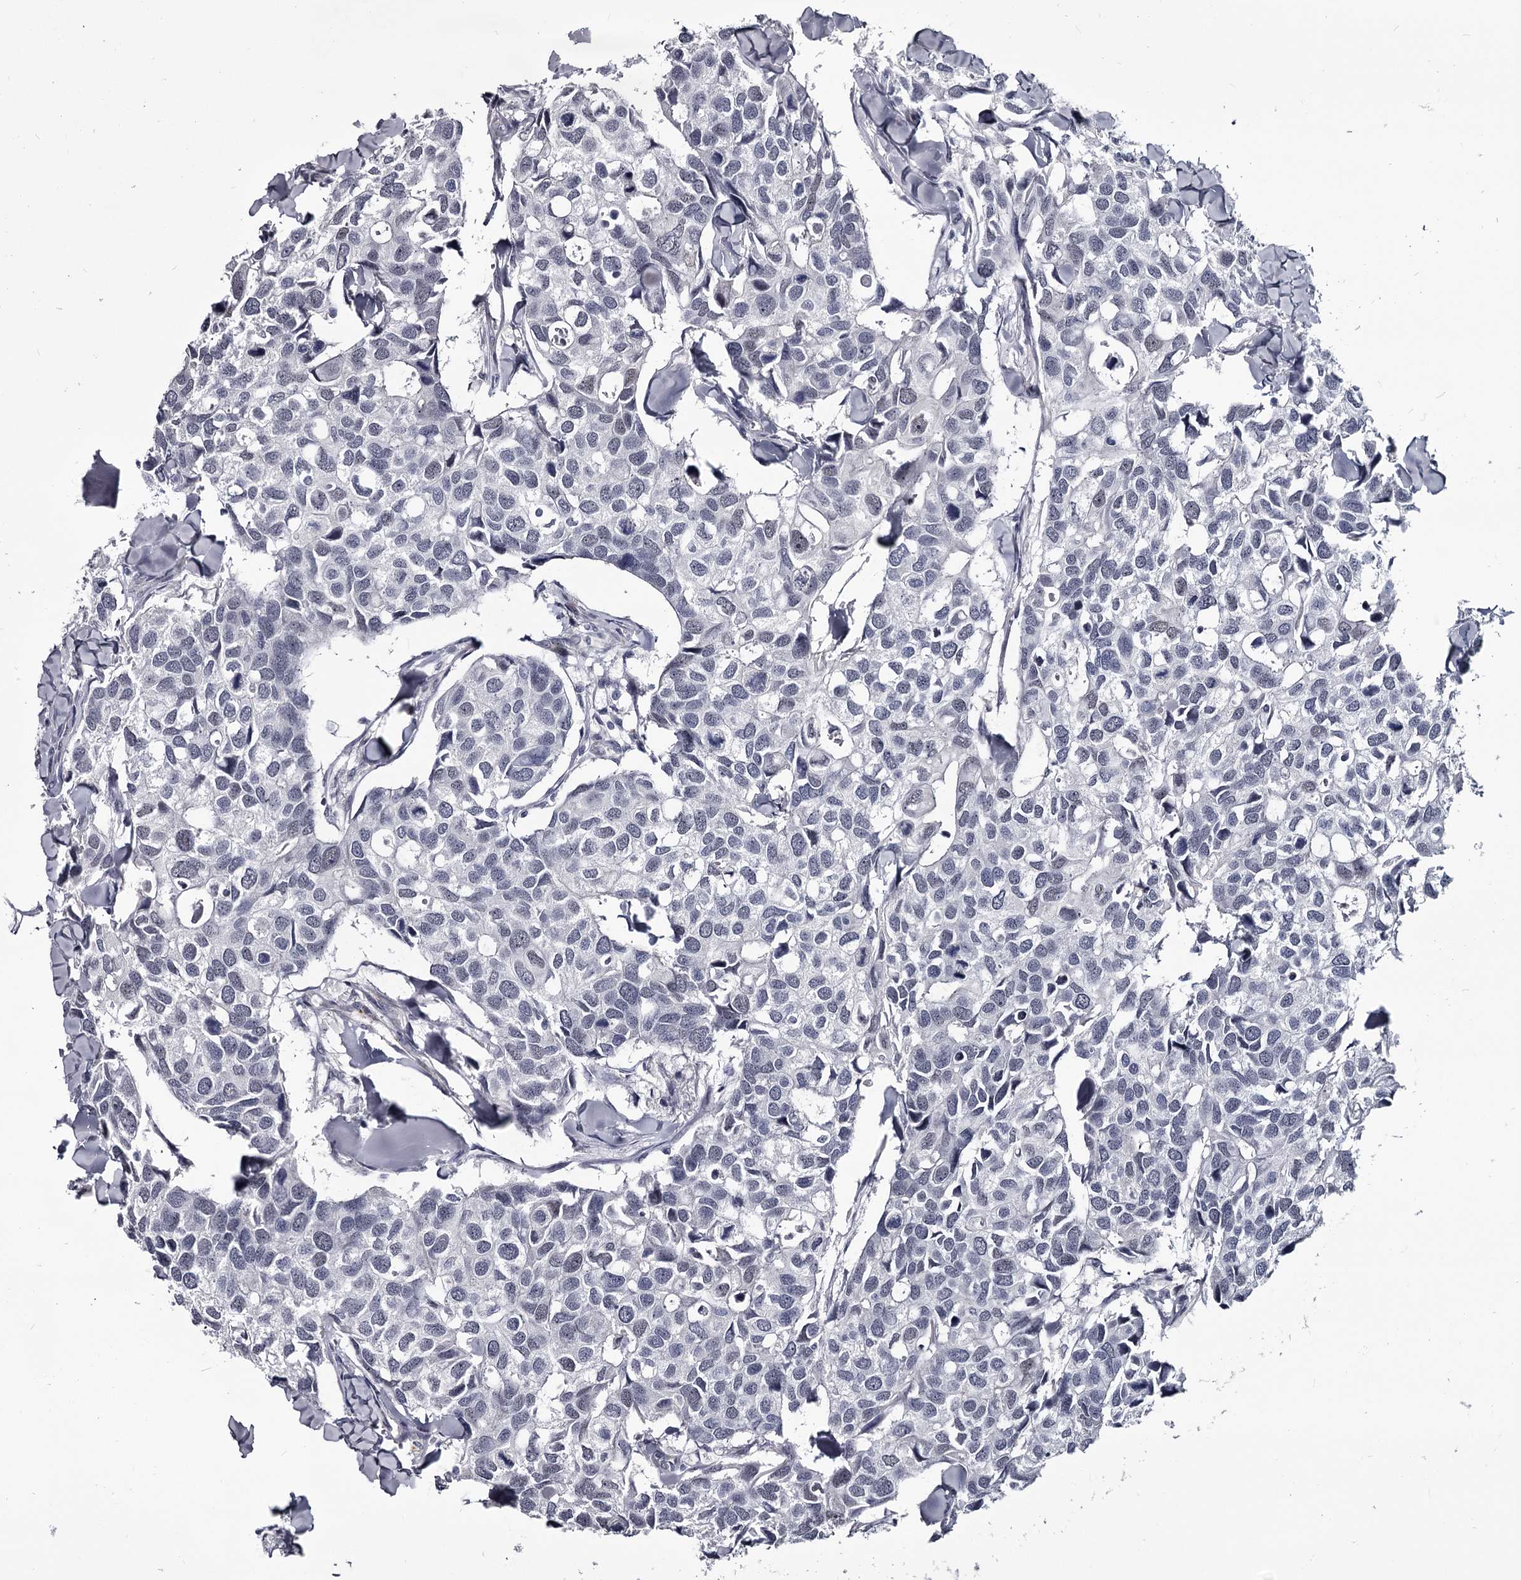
{"staining": {"intensity": "negative", "quantity": "none", "location": "none"}, "tissue": "breast cancer", "cell_type": "Tumor cells", "image_type": "cancer", "snomed": [{"axis": "morphology", "description": "Duct carcinoma"}, {"axis": "topography", "description": "Breast"}], "caption": "A high-resolution histopathology image shows immunohistochemistry staining of breast cancer (intraductal carcinoma), which exhibits no significant expression in tumor cells.", "gene": "PRPF40B", "patient": {"sex": "female", "age": 83}}